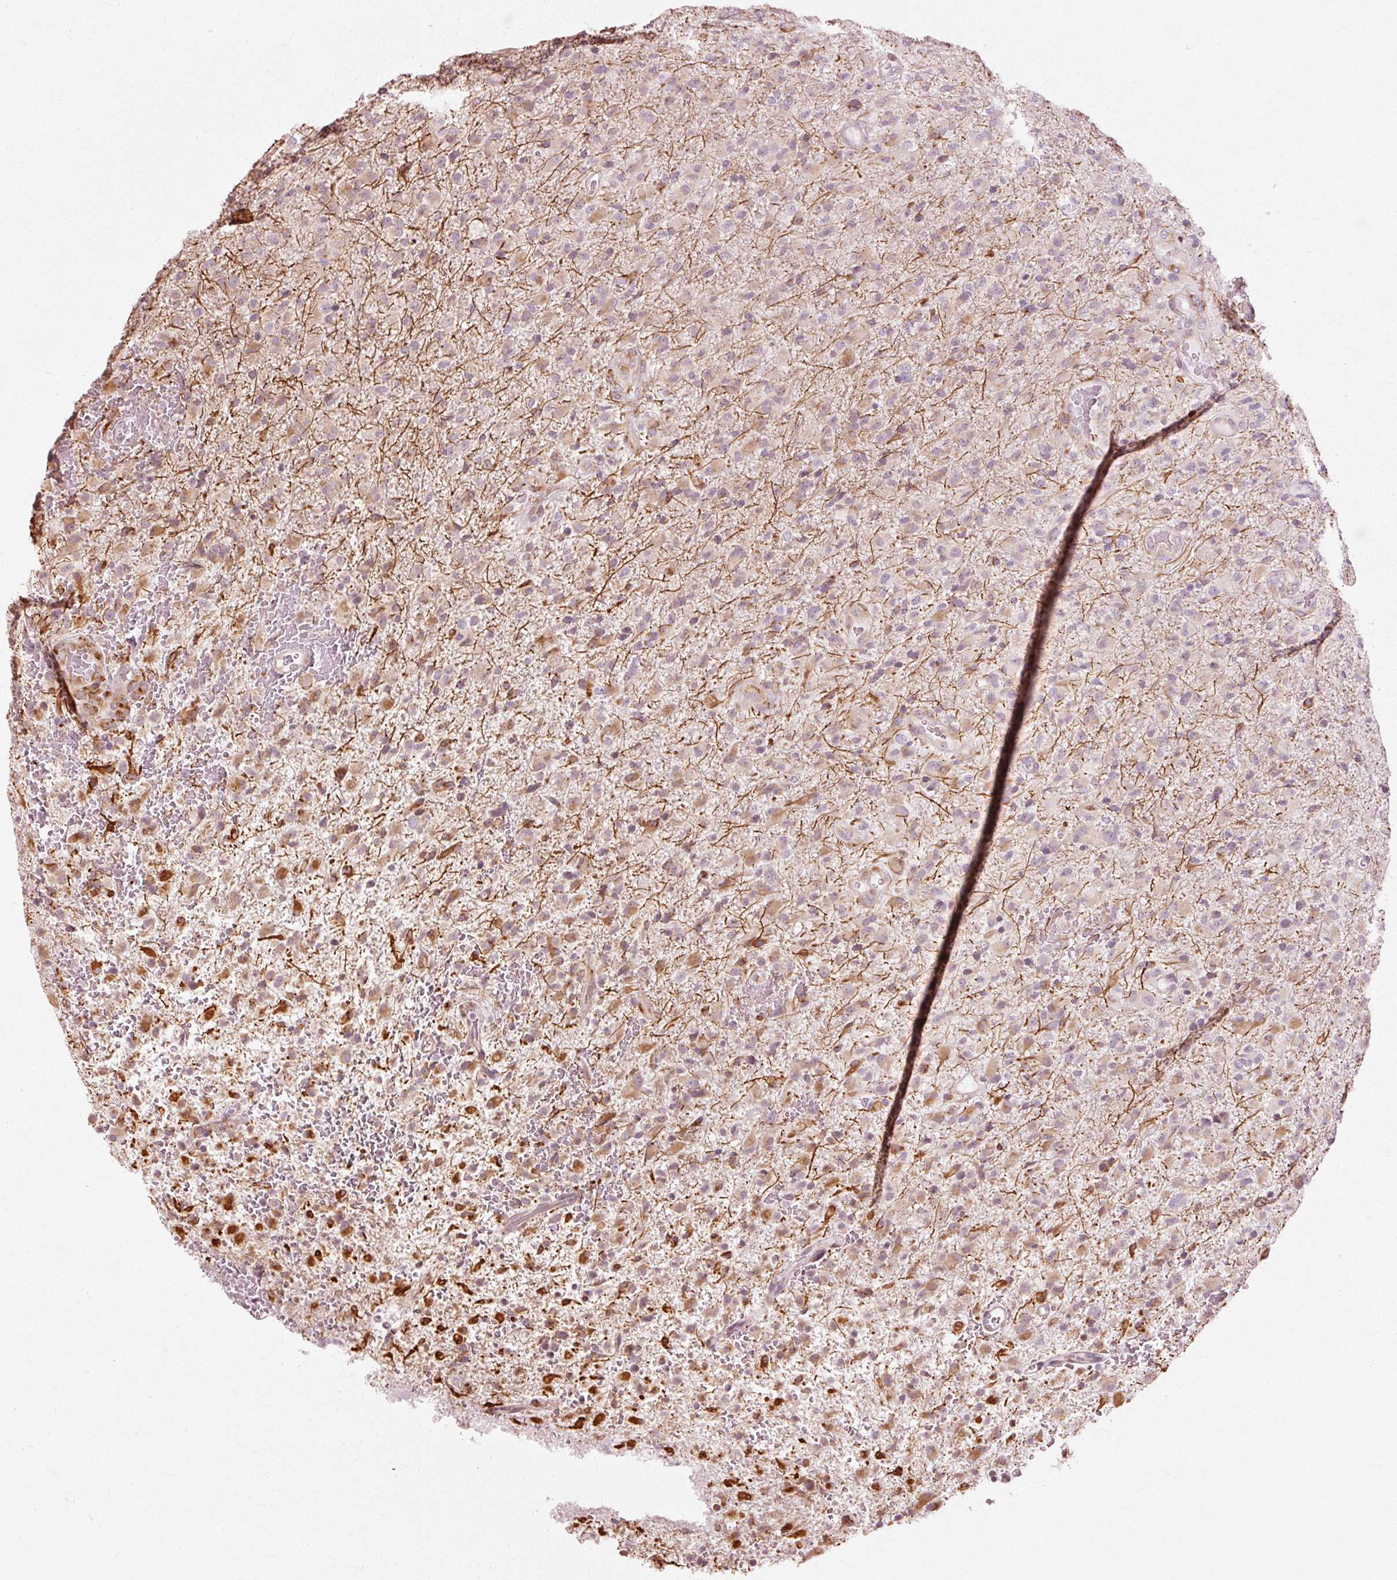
{"staining": {"intensity": "moderate", "quantity": "<25%", "location": "cytoplasmic/membranous,nuclear"}, "tissue": "glioma", "cell_type": "Tumor cells", "image_type": "cancer", "snomed": [{"axis": "morphology", "description": "Glioma, malignant, Low grade"}, {"axis": "topography", "description": "Brain"}], "caption": "Malignant low-grade glioma stained for a protein reveals moderate cytoplasmic/membranous and nuclear positivity in tumor cells.", "gene": "RGPD5", "patient": {"sex": "male", "age": 65}}